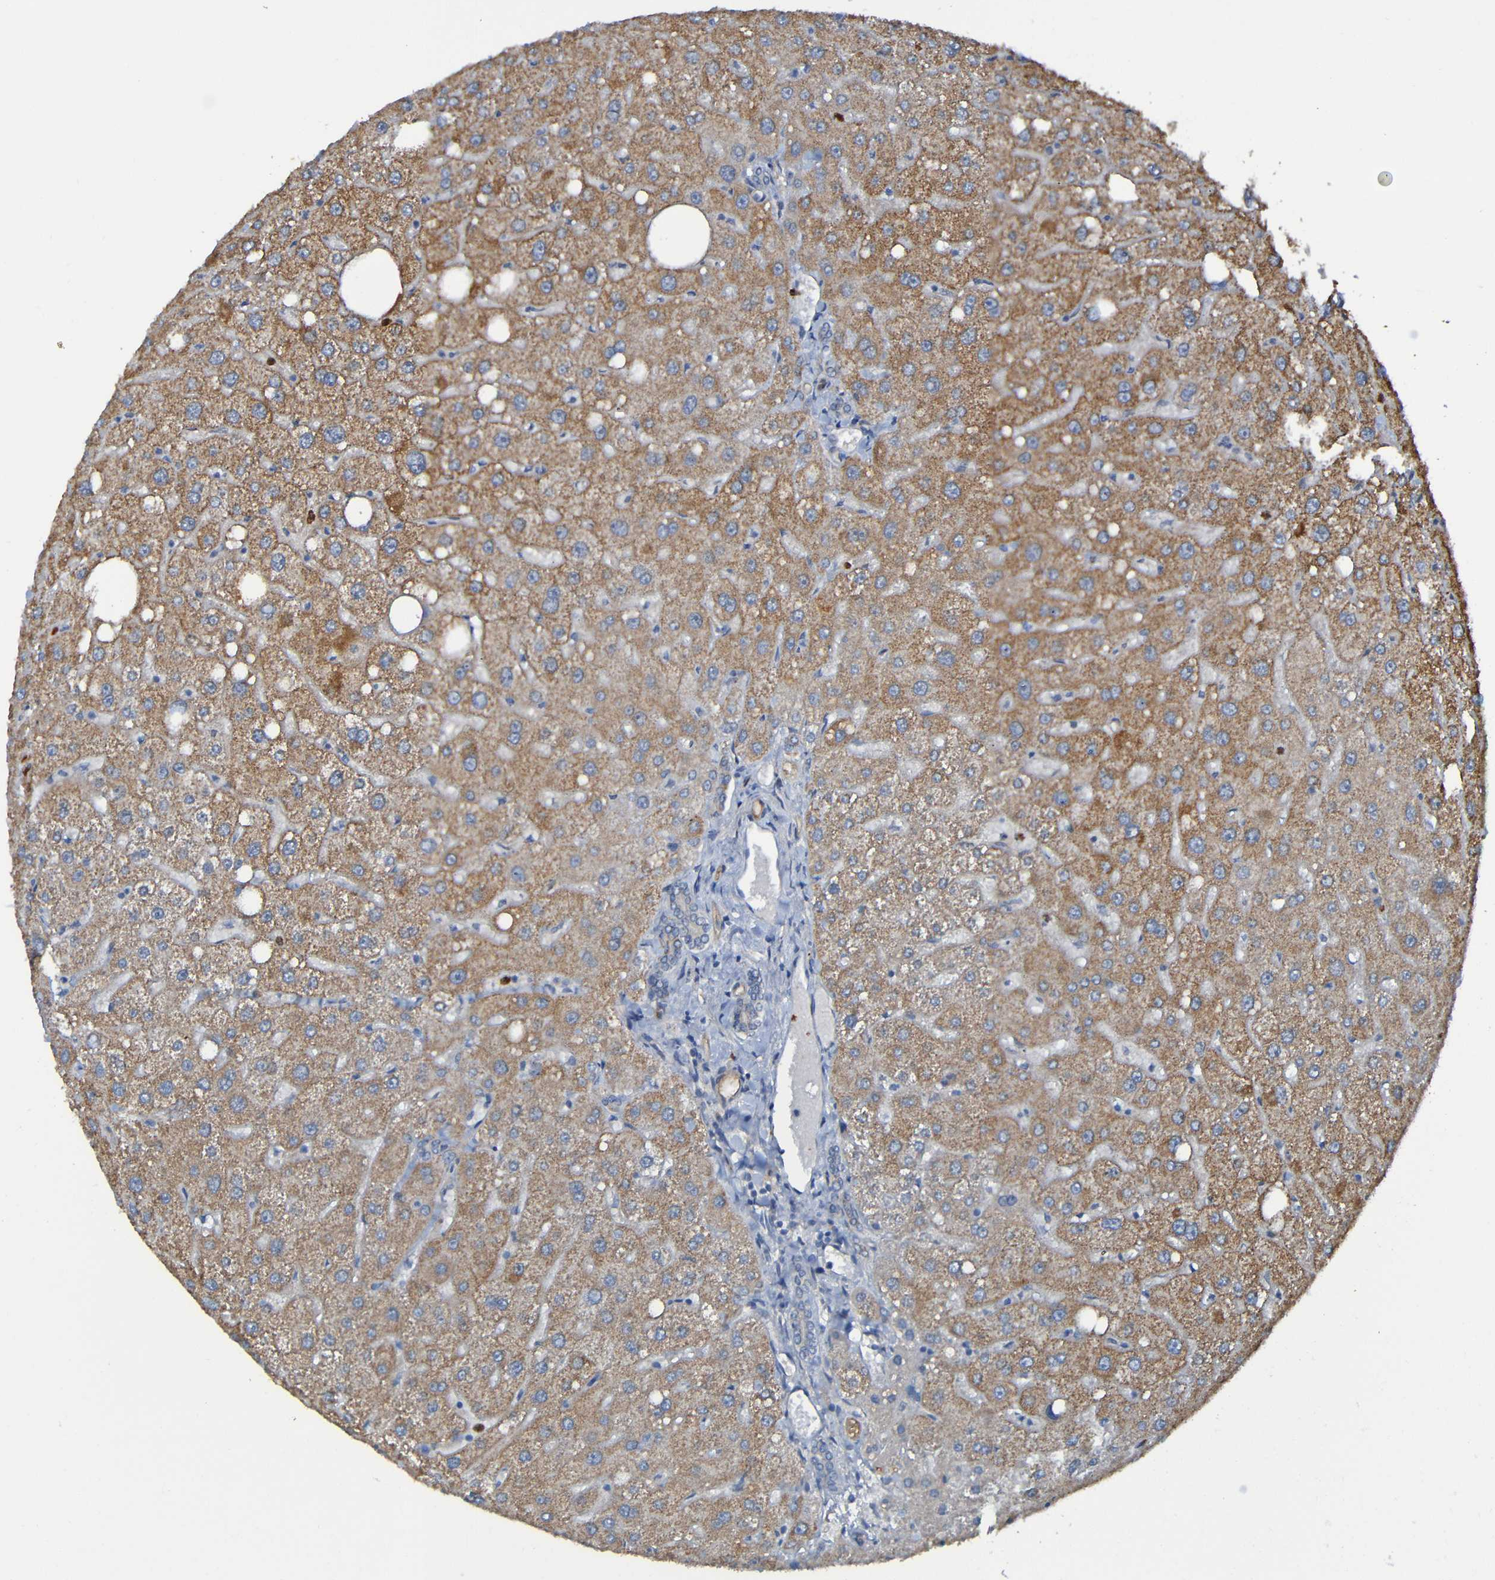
{"staining": {"intensity": "weak", "quantity": "<25%", "location": "cytoplasmic/membranous"}, "tissue": "liver", "cell_type": "Cholangiocytes", "image_type": "normal", "snomed": [{"axis": "morphology", "description": "Normal tissue, NOS"}, {"axis": "topography", "description": "Liver"}], "caption": "This is an immunohistochemistry histopathology image of benign human liver. There is no positivity in cholangiocytes.", "gene": "ADAM15", "patient": {"sex": "male", "age": 73}}